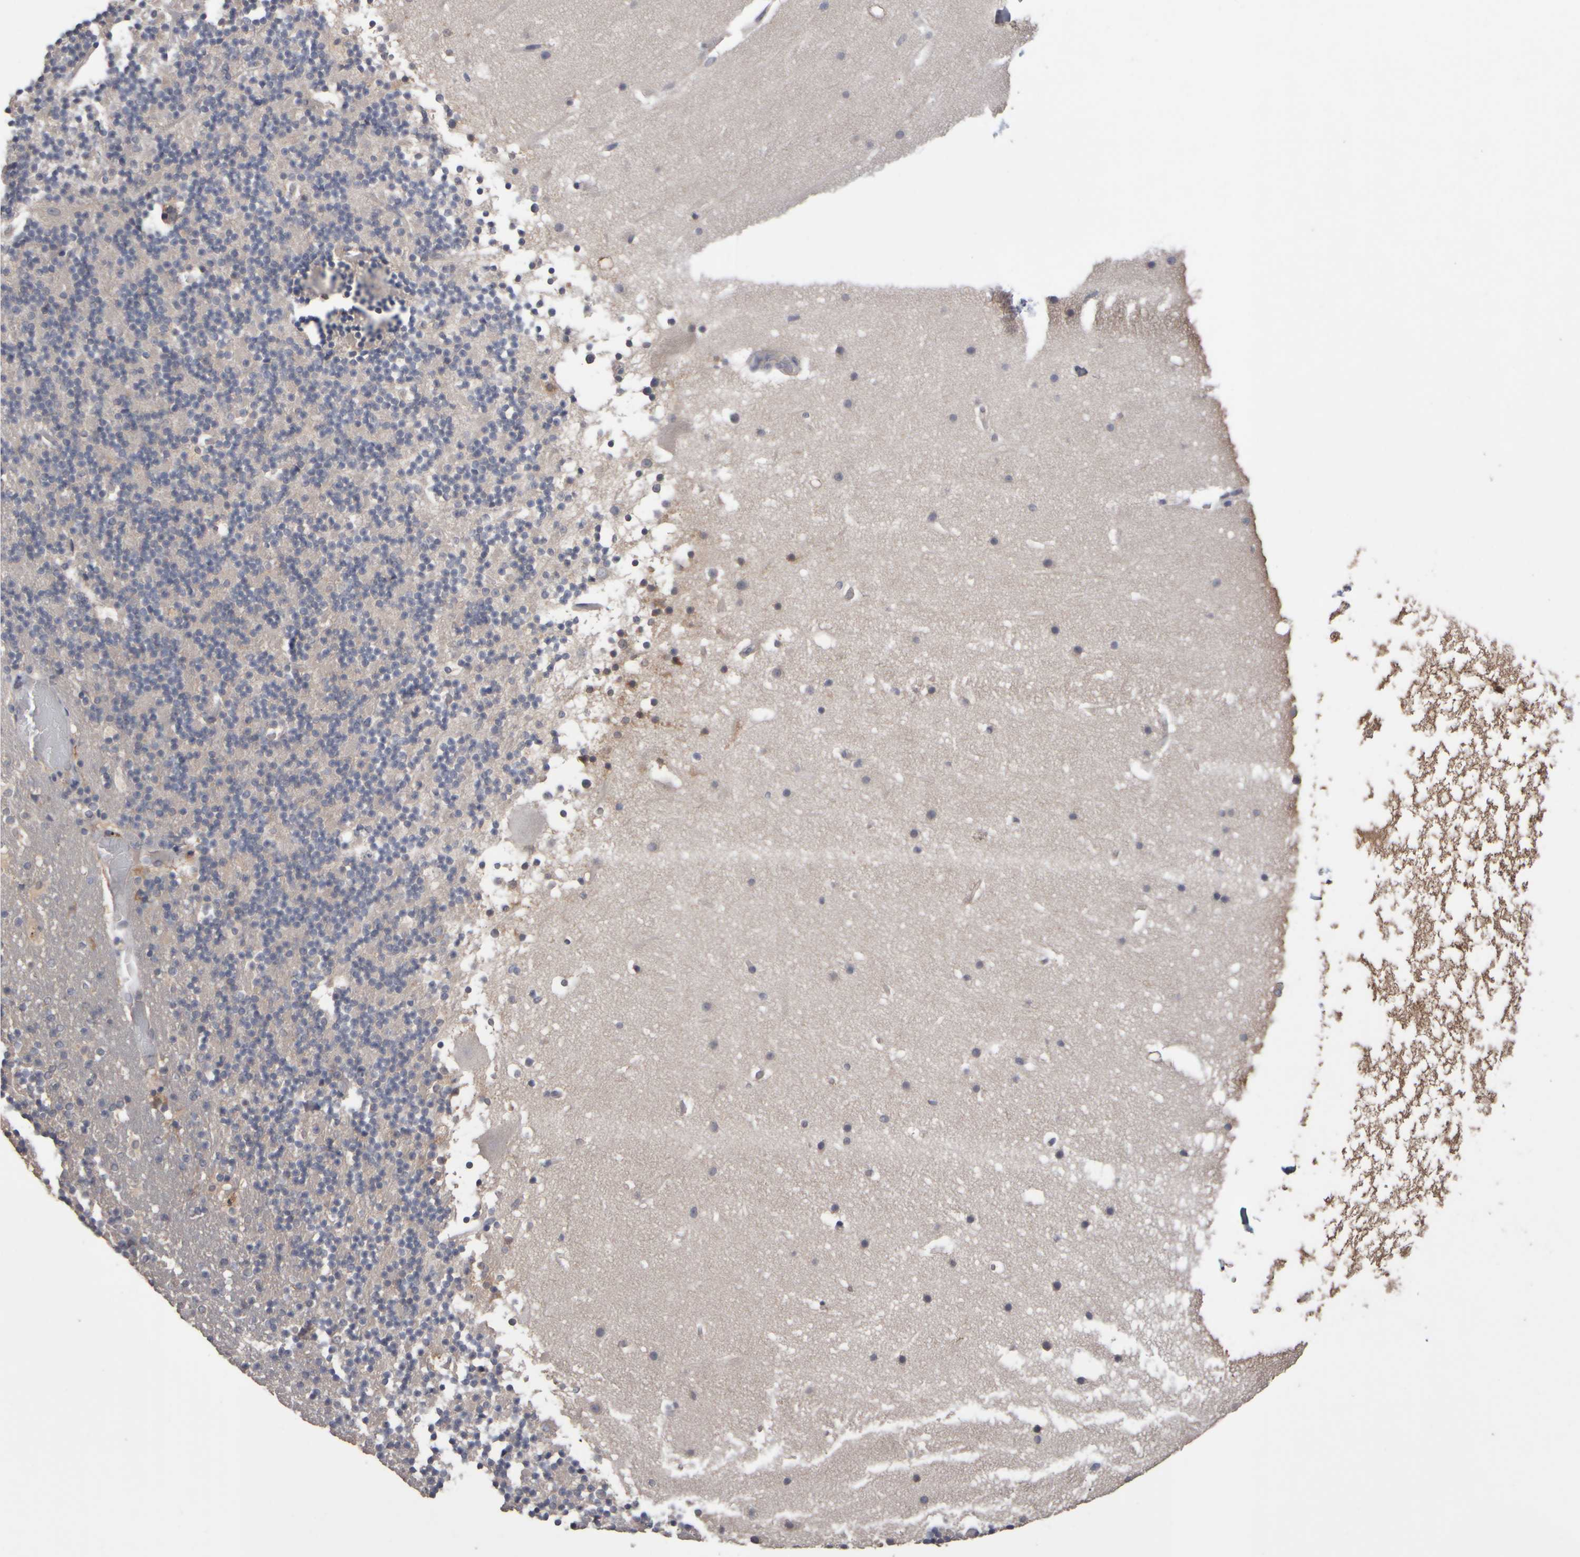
{"staining": {"intensity": "negative", "quantity": "none", "location": "none"}, "tissue": "cerebellum", "cell_type": "Cells in granular layer", "image_type": "normal", "snomed": [{"axis": "morphology", "description": "Normal tissue, NOS"}, {"axis": "topography", "description": "Cerebellum"}], "caption": "This image is of normal cerebellum stained with IHC to label a protein in brown with the nuclei are counter-stained blue. There is no expression in cells in granular layer.", "gene": "EPHX2", "patient": {"sex": "male", "age": 57}}